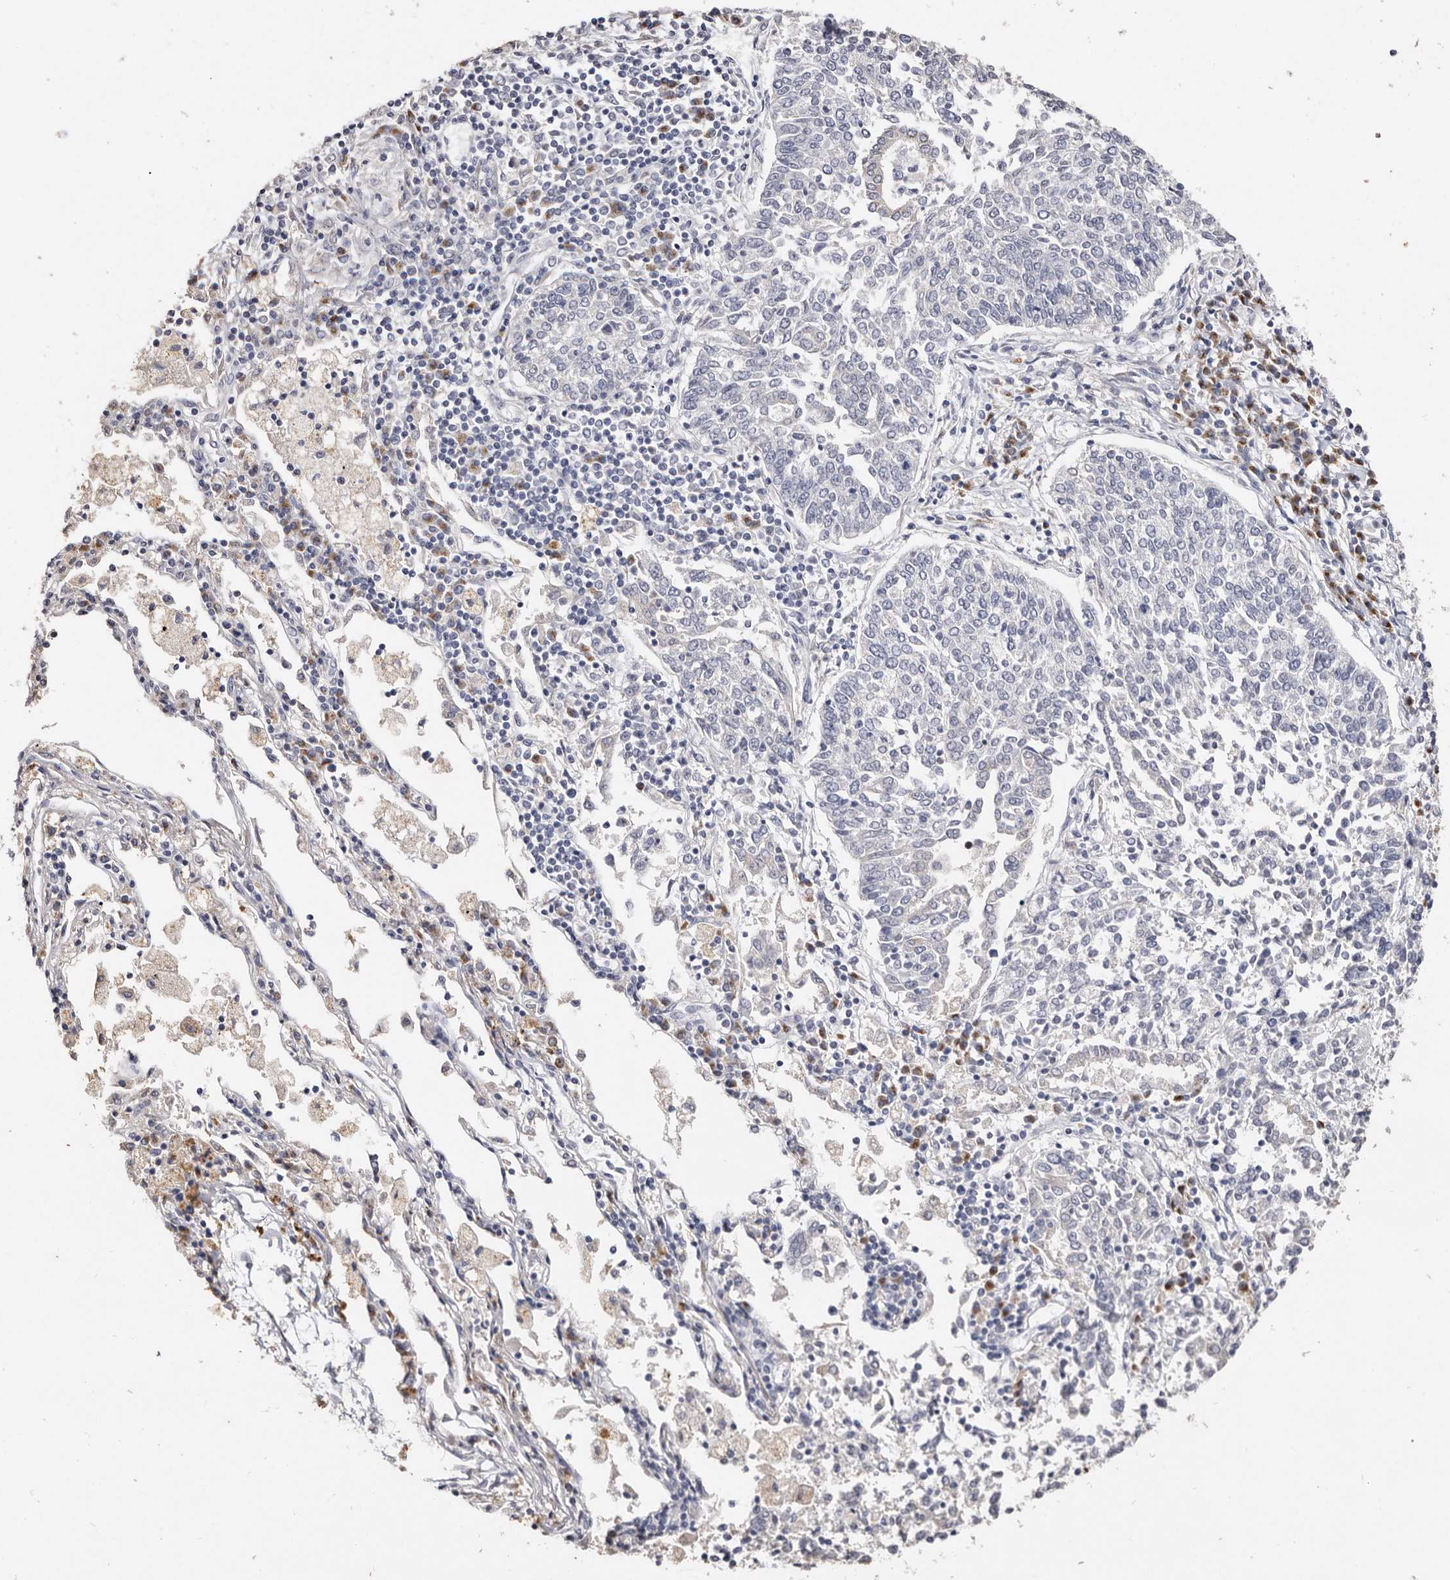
{"staining": {"intensity": "negative", "quantity": "none", "location": "none"}, "tissue": "lung cancer", "cell_type": "Tumor cells", "image_type": "cancer", "snomed": [{"axis": "morphology", "description": "Normal tissue, NOS"}, {"axis": "morphology", "description": "Squamous cell carcinoma, NOS"}, {"axis": "topography", "description": "Cartilage tissue"}, {"axis": "topography", "description": "Lung"}, {"axis": "topography", "description": "Peripheral nerve tissue"}], "caption": "Immunohistochemical staining of human squamous cell carcinoma (lung) demonstrates no significant positivity in tumor cells.", "gene": "LGALS7B", "patient": {"sex": "female", "age": 49}}